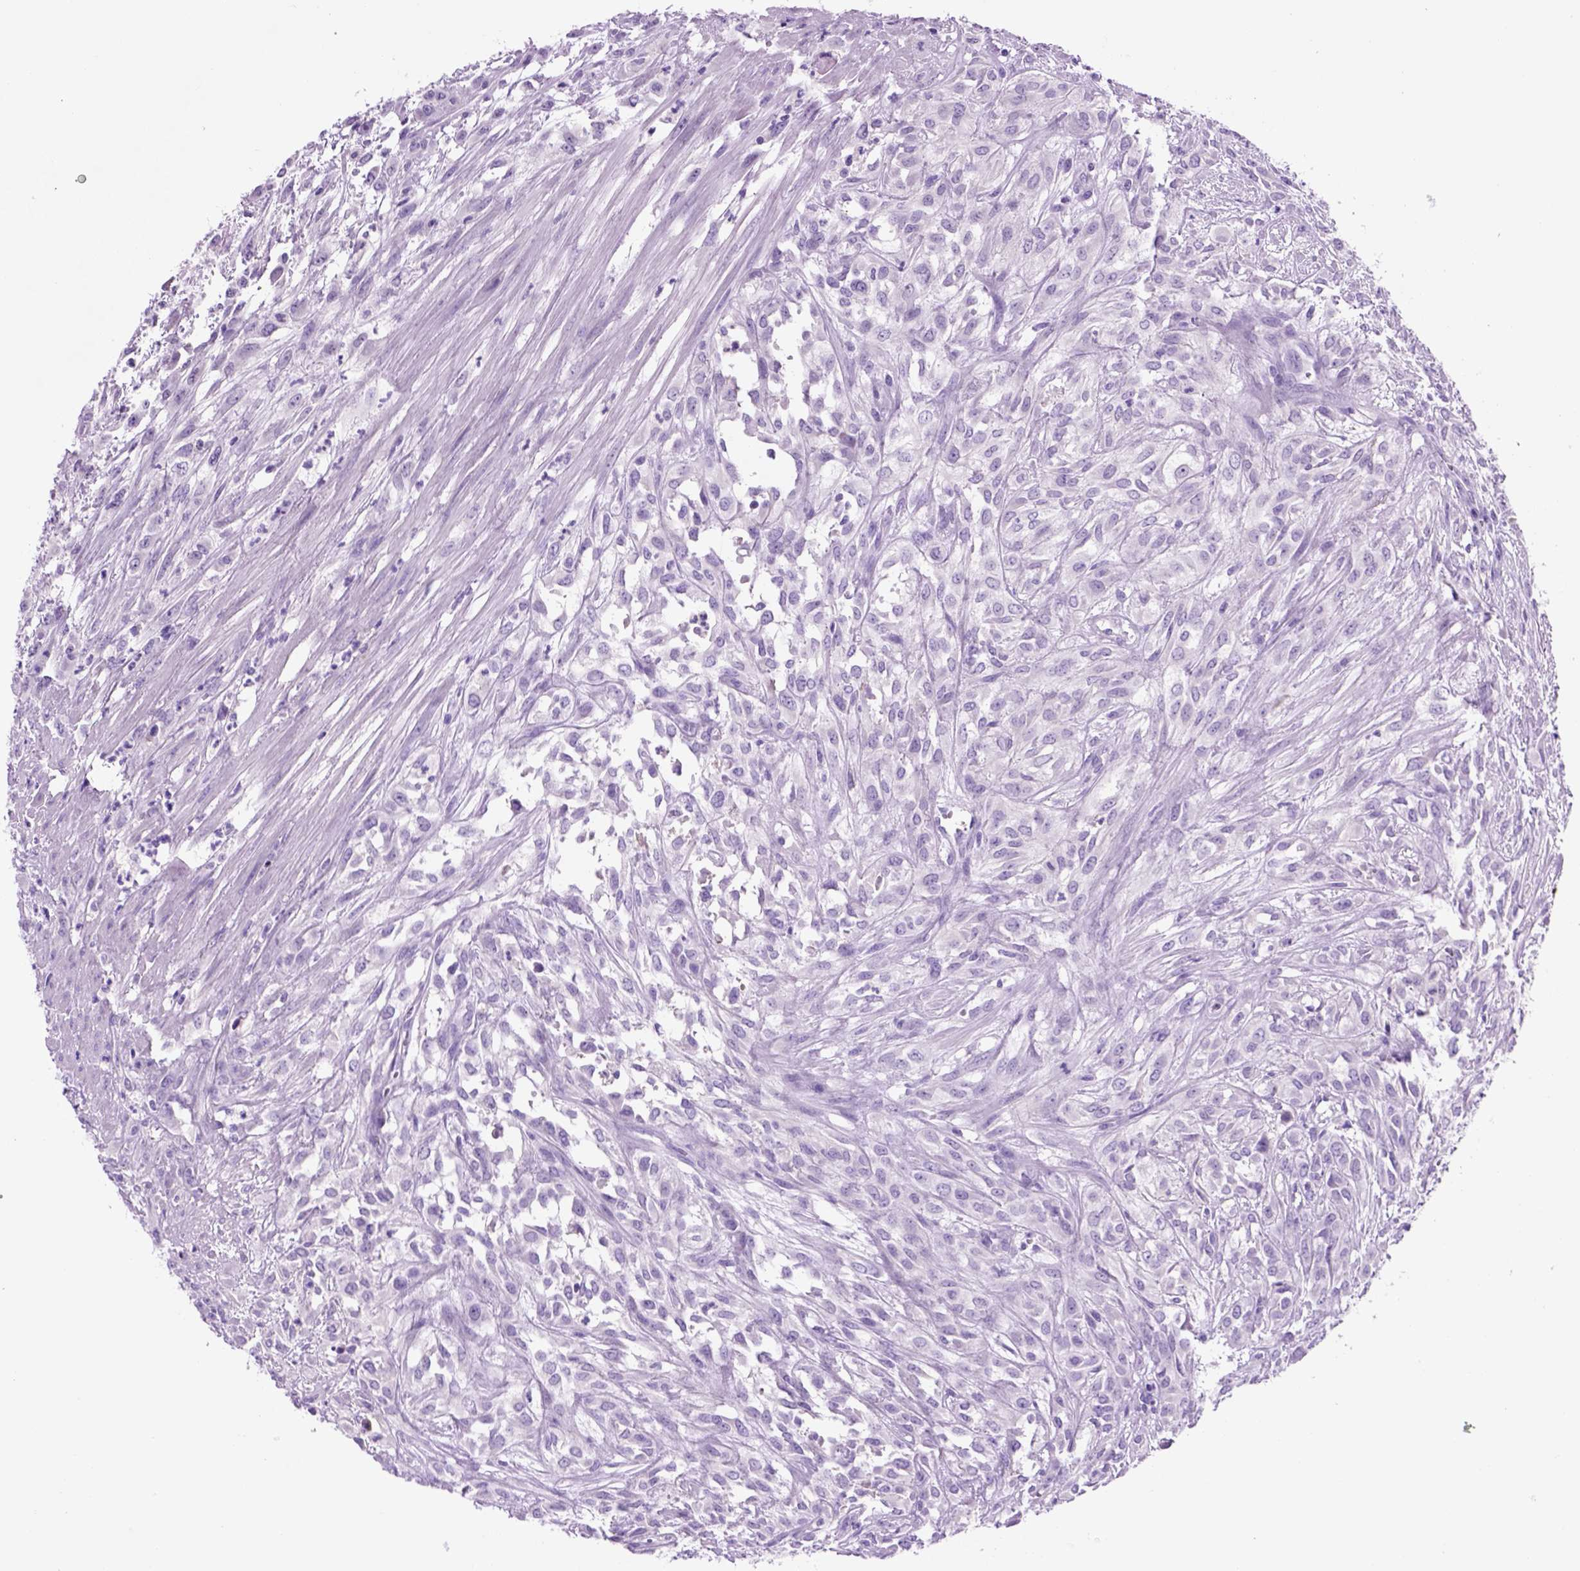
{"staining": {"intensity": "negative", "quantity": "none", "location": "none"}, "tissue": "urothelial cancer", "cell_type": "Tumor cells", "image_type": "cancer", "snomed": [{"axis": "morphology", "description": "Urothelial carcinoma, High grade"}, {"axis": "topography", "description": "Urinary bladder"}], "caption": "High power microscopy image of an immunohistochemistry (IHC) histopathology image of urothelial carcinoma (high-grade), revealing no significant positivity in tumor cells. The staining was performed using DAB to visualize the protein expression in brown, while the nuclei were stained in blue with hematoxylin (Magnification: 20x).", "gene": "HHIPL2", "patient": {"sex": "male", "age": 67}}